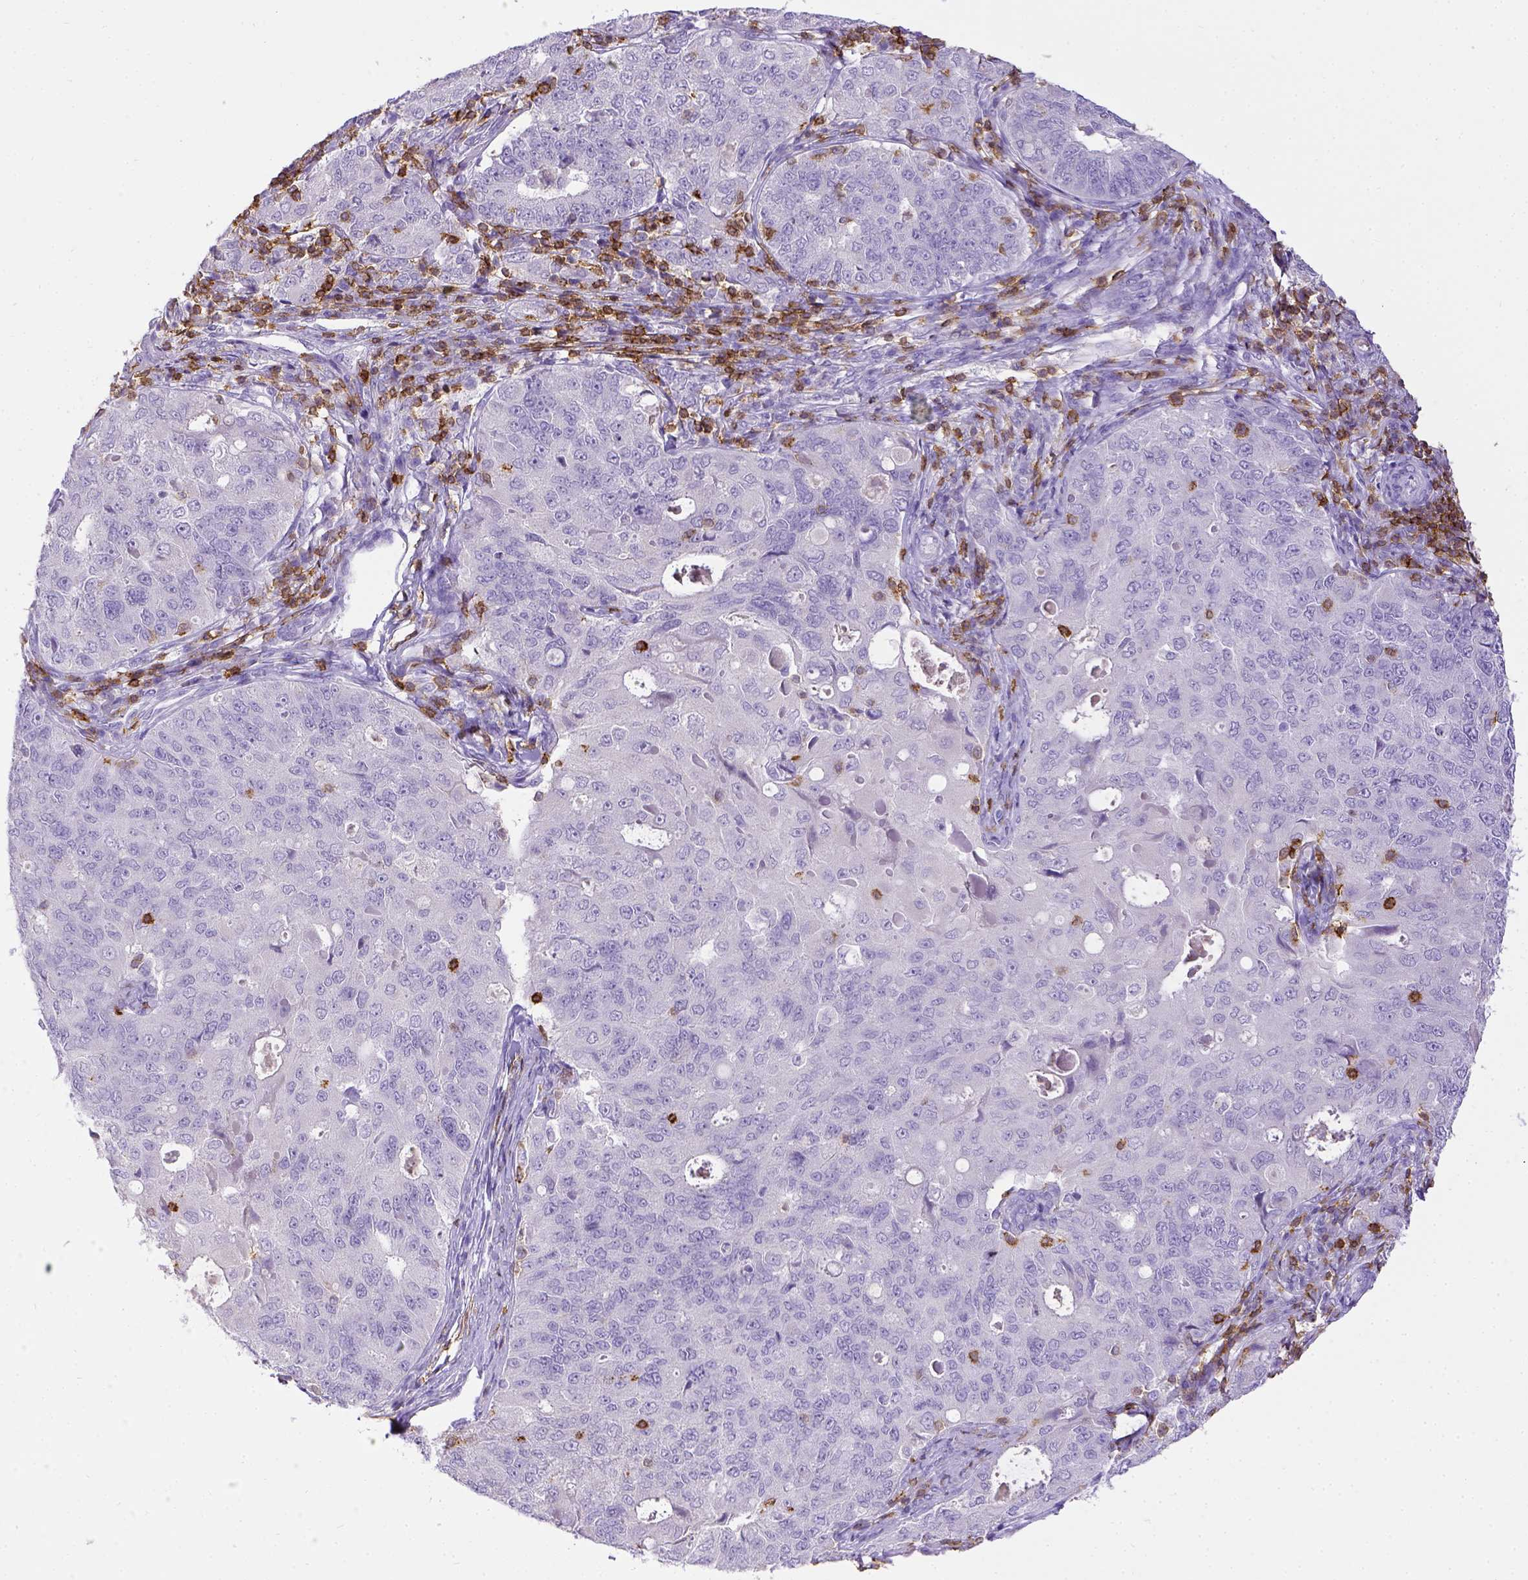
{"staining": {"intensity": "negative", "quantity": "none", "location": "none"}, "tissue": "endometrial cancer", "cell_type": "Tumor cells", "image_type": "cancer", "snomed": [{"axis": "morphology", "description": "Adenocarcinoma, NOS"}, {"axis": "topography", "description": "Endometrium"}], "caption": "High power microscopy photomicrograph of an immunohistochemistry (IHC) histopathology image of endometrial adenocarcinoma, revealing no significant expression in tumor cells.", "gene": "CD3E", "patient": {"sex": "female", "age": 43}}